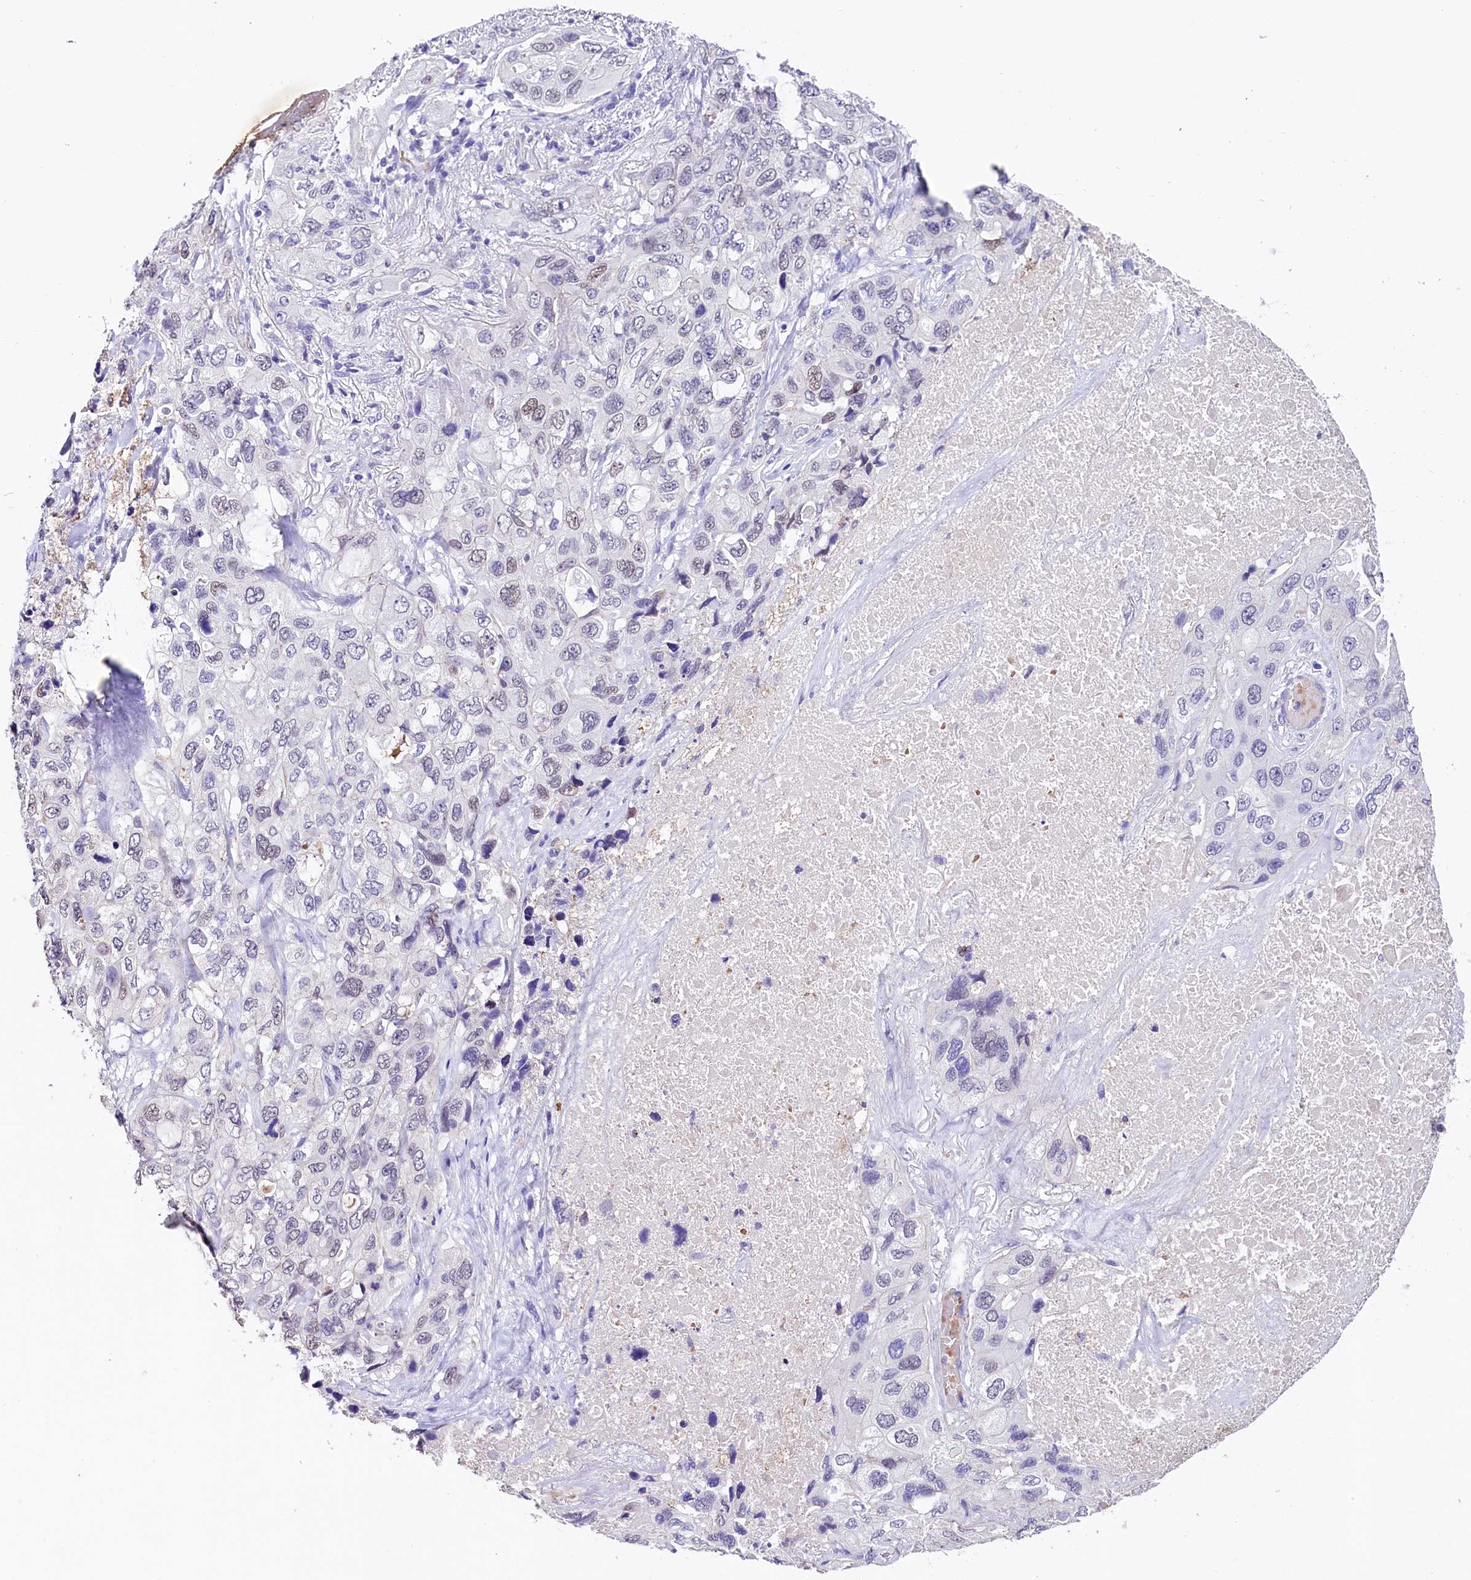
{"staining": {"intensity": "negative", "quantity": "none", "location": "none"}, "tissue": "lung cancer", "cell_type": "Tumor cells", "image_type": "cancer", "snomed": [{"axis": "morphology", "description": "Squamous cell carcinoma, NOS"}, {"axis": "topography", "description": "Lung"}], "caption": "Immunohistochemical staining of squamous cell carcinoma (lung) exhibits no significant expression in tumor cells.", "gene": "MEX3B", "patient": {"sex": "female", "age": 73}}